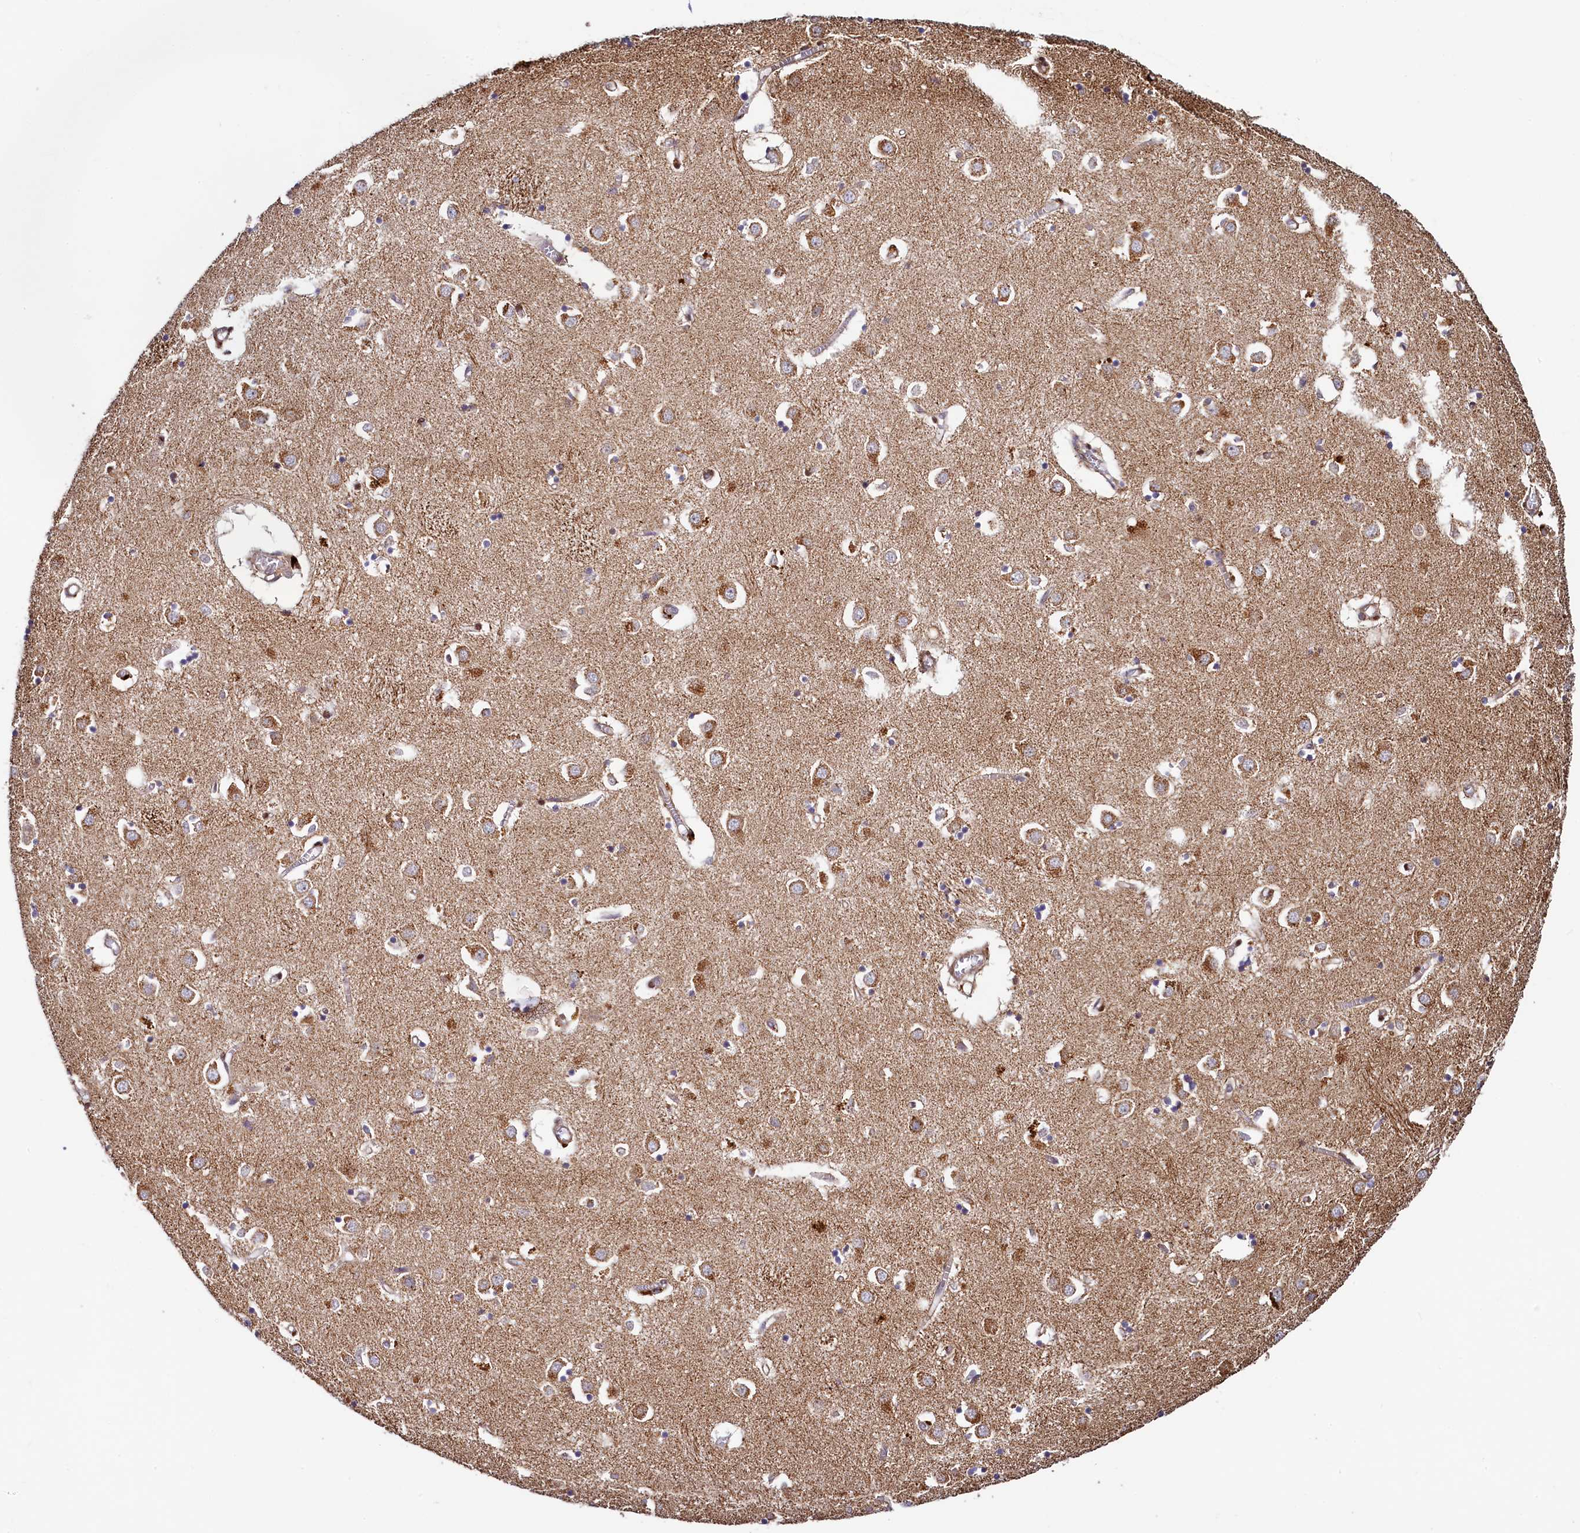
{"staining": {"intensity": "moderate", "quantity": "<25%", "location": "cytoplasmic/membranous"}, "tissue": "caudate", "cell_type": "Glial cells", "image_type": "normal", "snomed": [{"axis": "morphology", "description": "Normal tissue, NOS"}, {"axis": "topography", "description": "Lateral ventricle wall"}], "caption": "This image shows benign caudate stained with immunohistochemistry (IHC) to label a protein in brown. The cytoplasmic/membranous of glial cells show moderate positivity for the protein. Nuclei are counter-stained blue.", "gene": "ZNF577", "patient": {"sex": "male", "age": 70}}